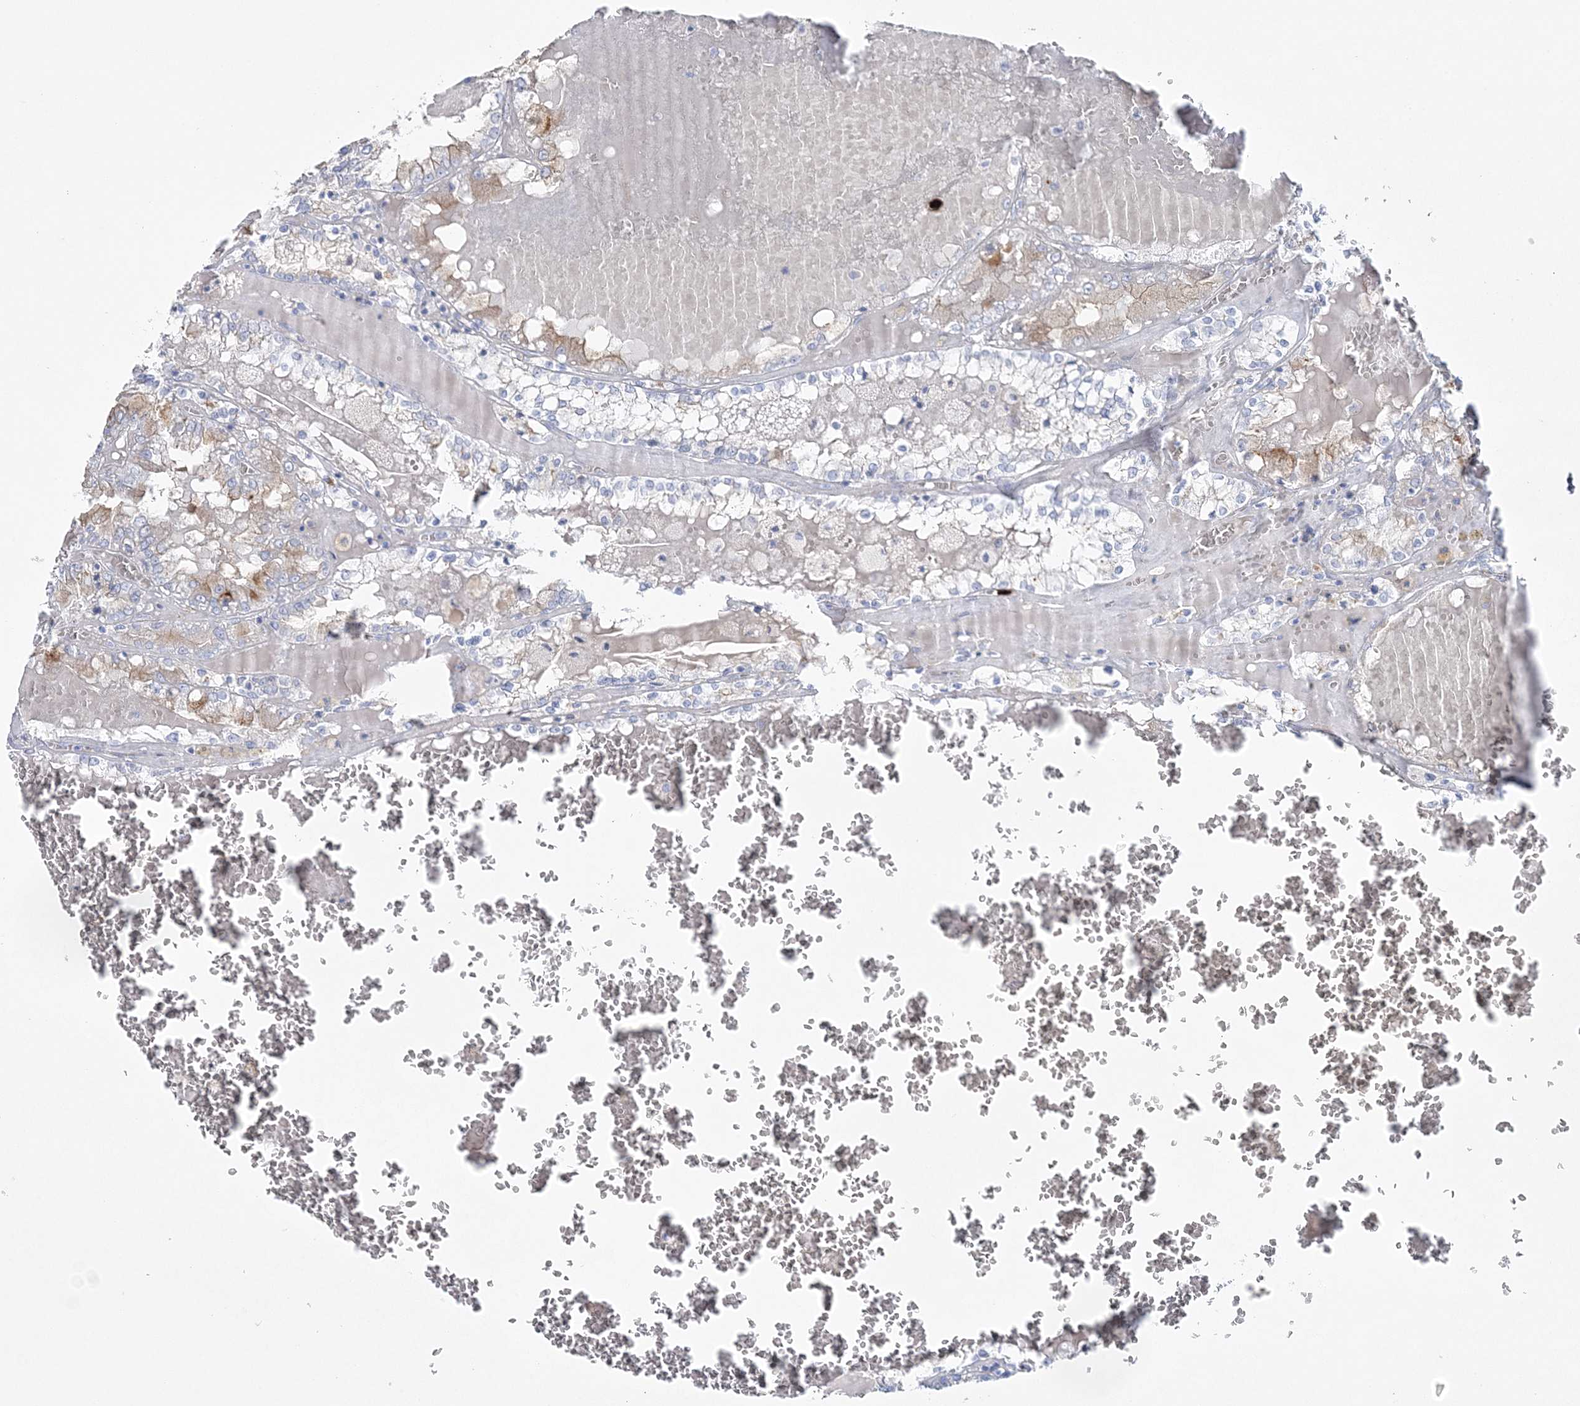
{"staining": {"intensity": "weak", "quantity": "<25%", "location": "cytoplasmic/membranous"}, "tissue": "renal cancer", "cell_type": "Tumor cells", "image_type": "cancer", "snomed": [{"axis": "morphology", "description": "Adenocarcinoma, NOS"}, {"axis": "topography", "description": "Kidney"}], "caption": "A micrograph of renal cancer (adenocarcinoma) stained for a protein exhibits no brown staining in tumor cells. (Stains: DAB immunohistochemistry (IHC) with hematoxylin counter stain, Microscopy: brightfield microscopy at high magnification).", "gene": "WDSUB1", "patient": {"sex": "female", "age": 56}}